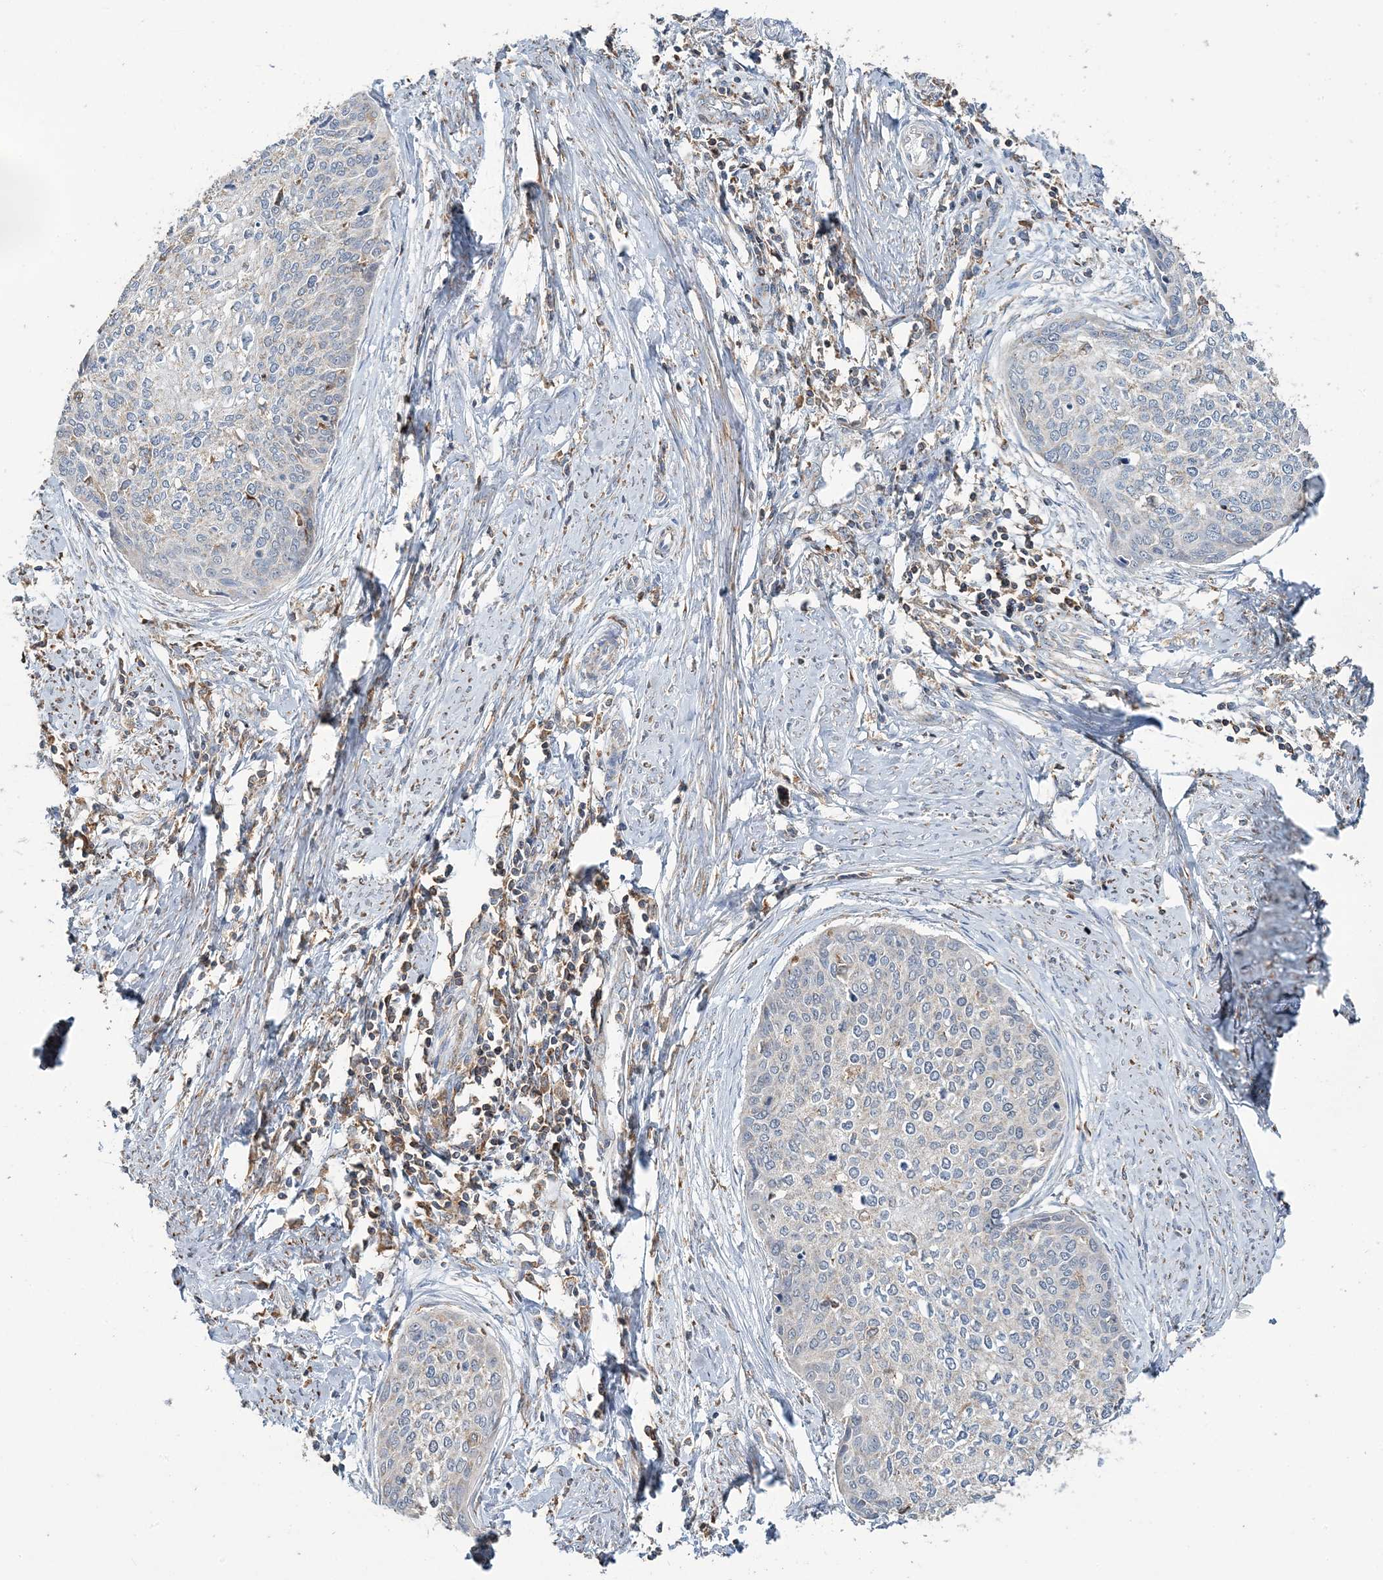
{"staining": {"intensity": "negative", "quantity": "none", "location": "none"}, "tissue": "cervical cancer", "cell_type": "Tumor cells", "image_type": "cancer", "snomed": [{"axis": "morphology", "description": "Squamous cell carcinoma, NOS"}, {"axis": "topography", "description": "Cervix"}], "caption": "Photomicrograph shows no protein expression in tumor cells of cervical cancer (squamous cell carcinoma) tissue.", "gene": "TMLHE", "patient": {"sex": "female", "age": 37}}